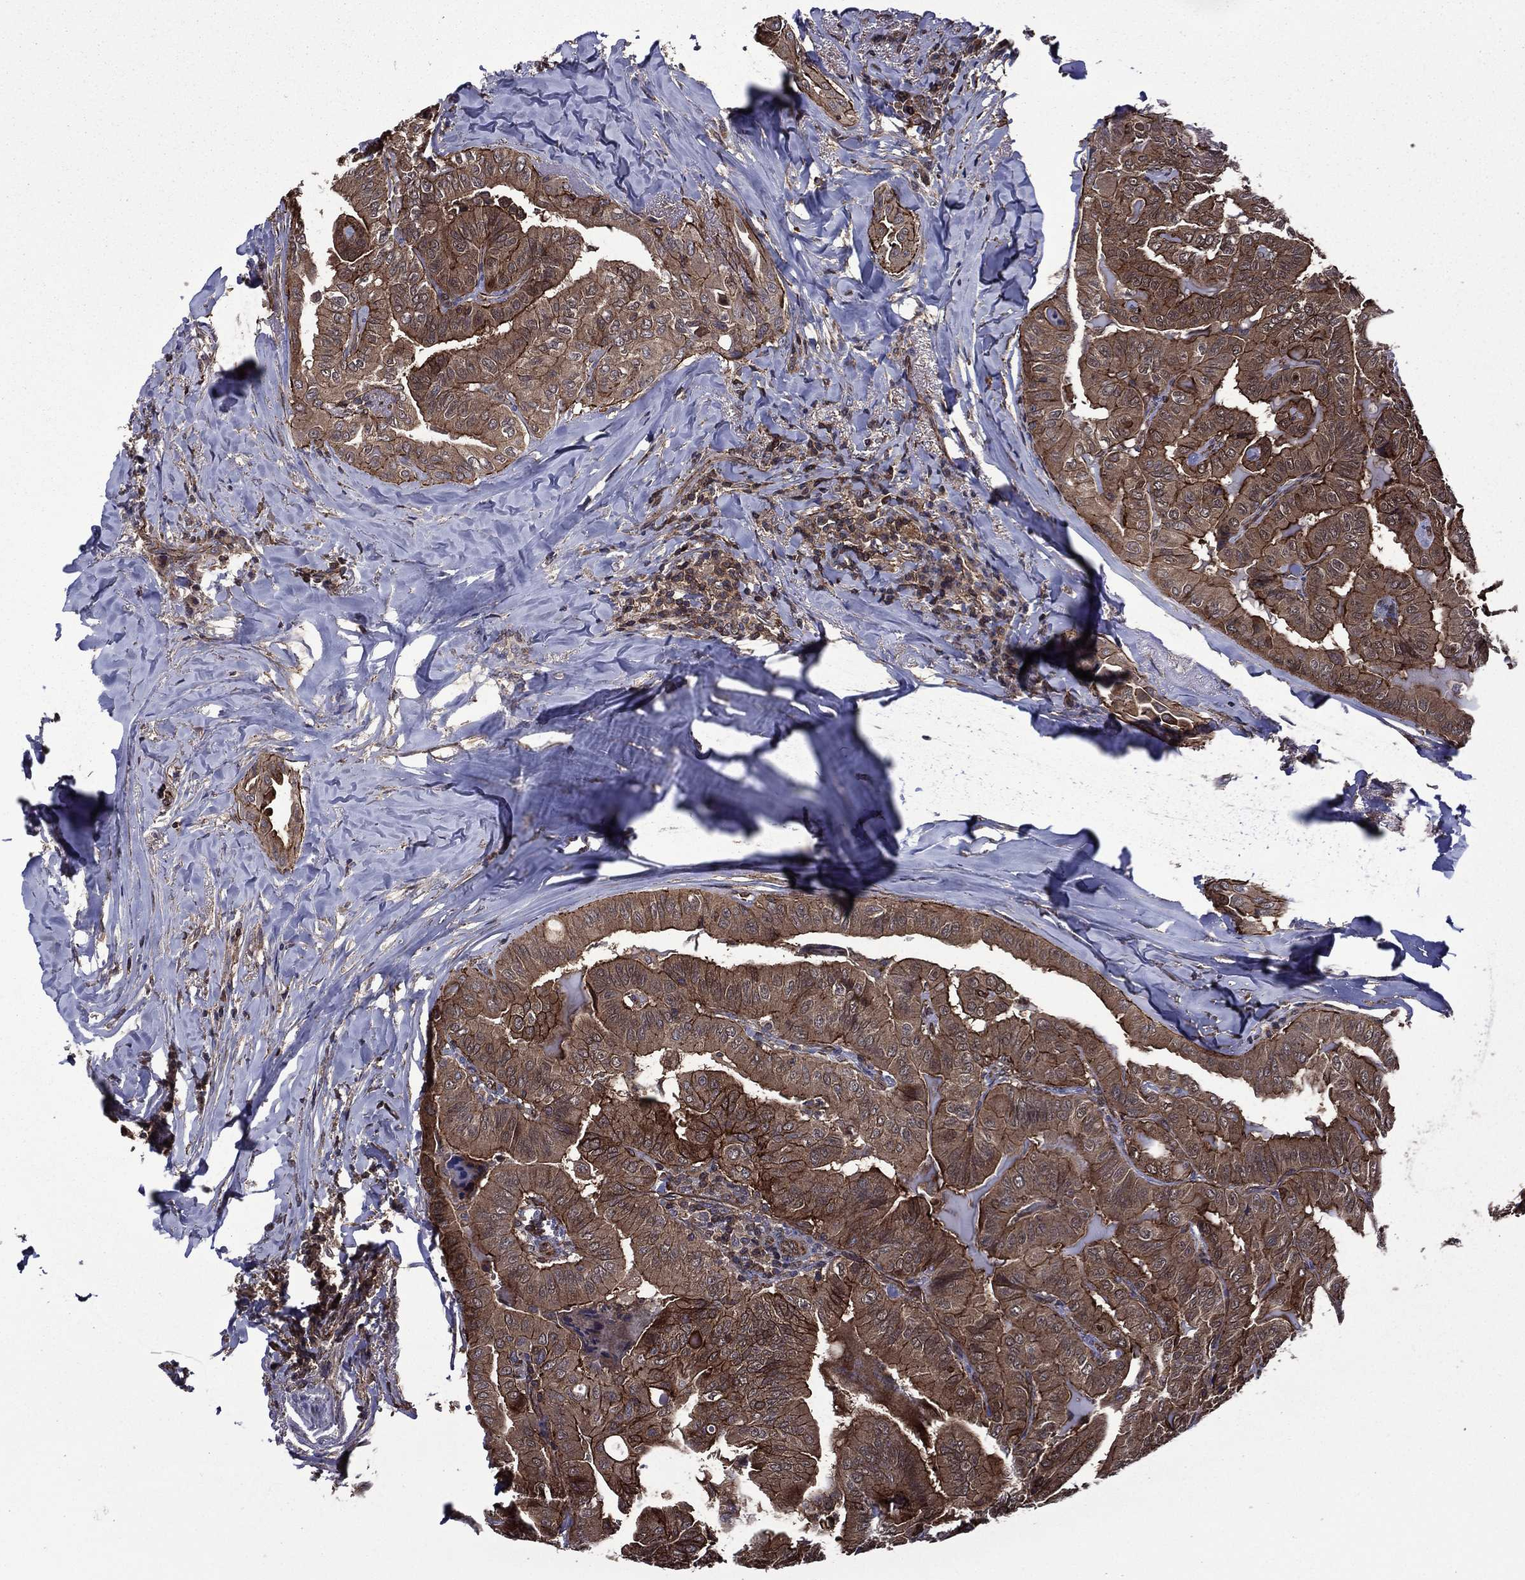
{"staining": {"intensity": "strong", "quantity": ">75%", "location": "cytoplasmic/membranous"}, "tissue": "thyroid cancer", "cell_type": "Tumor cells", "image_type": "cancer", "snomed": [{"axis": "morphology", "description": "Papillary adenocarcinoma, NOS"}, {"axis": "topography", "description": "Thyroid gland"}], "caption": "Strong cytoplasmic/membranous expression is present in approximately >75% of tumor cells in thyroid cancer. The staining was performed using DAB to visualize the protein expression in brown, while the nuclei were stained in blue with hematoxylin (Magnification: 20x).", "gene": "PLPP3", "patient": {"sex": "female", "age": 68}}